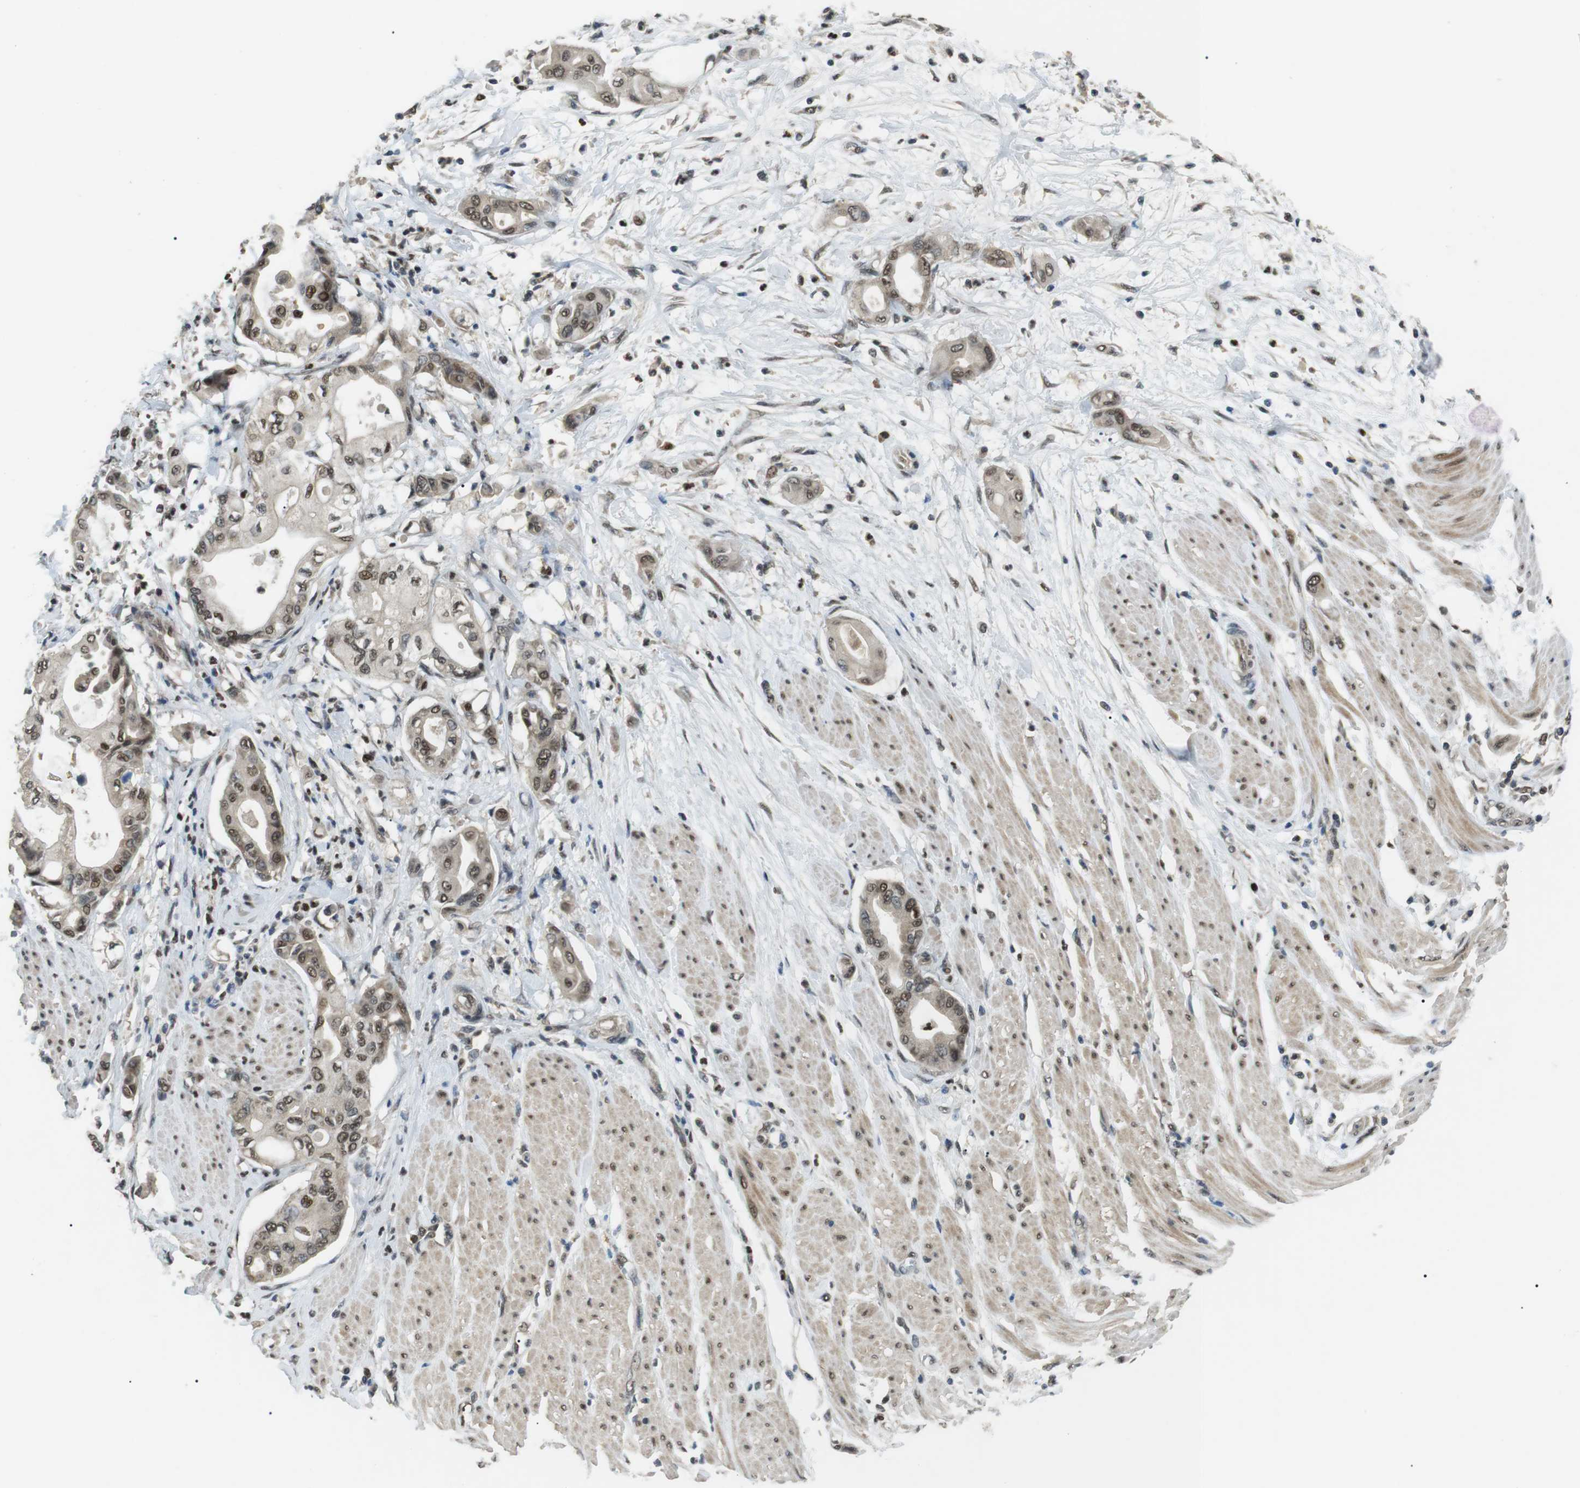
{"staining": {"intensity": "moderate", "quantity": ">75%", "location": "nuclear"}, "tissue": "pancreatic cancer", "cell_type": "Tumor cells", "image_type": "cancer", "snomed": [{"axis": "morphology", "description": "Adenocarcinoma, NOS"}, {"axis": "morphology", "description": "Adenocarcinoma, metastatic, NOS"}, {"axis": "topography", "description": "Lymph node"}, {"axis": "topography", "description": "Pancreas"}, {"axis": "topography", "description": "Duodenum"}], "caption": "Pancreatic cancer (adenocarcinoma) was stained to show a protein in brown. There is medium levels of moderate nuclear staining in about >75% of tumor cells.", "gene": "ORAI3", "patient": {"sex": "female", "age": 64}}